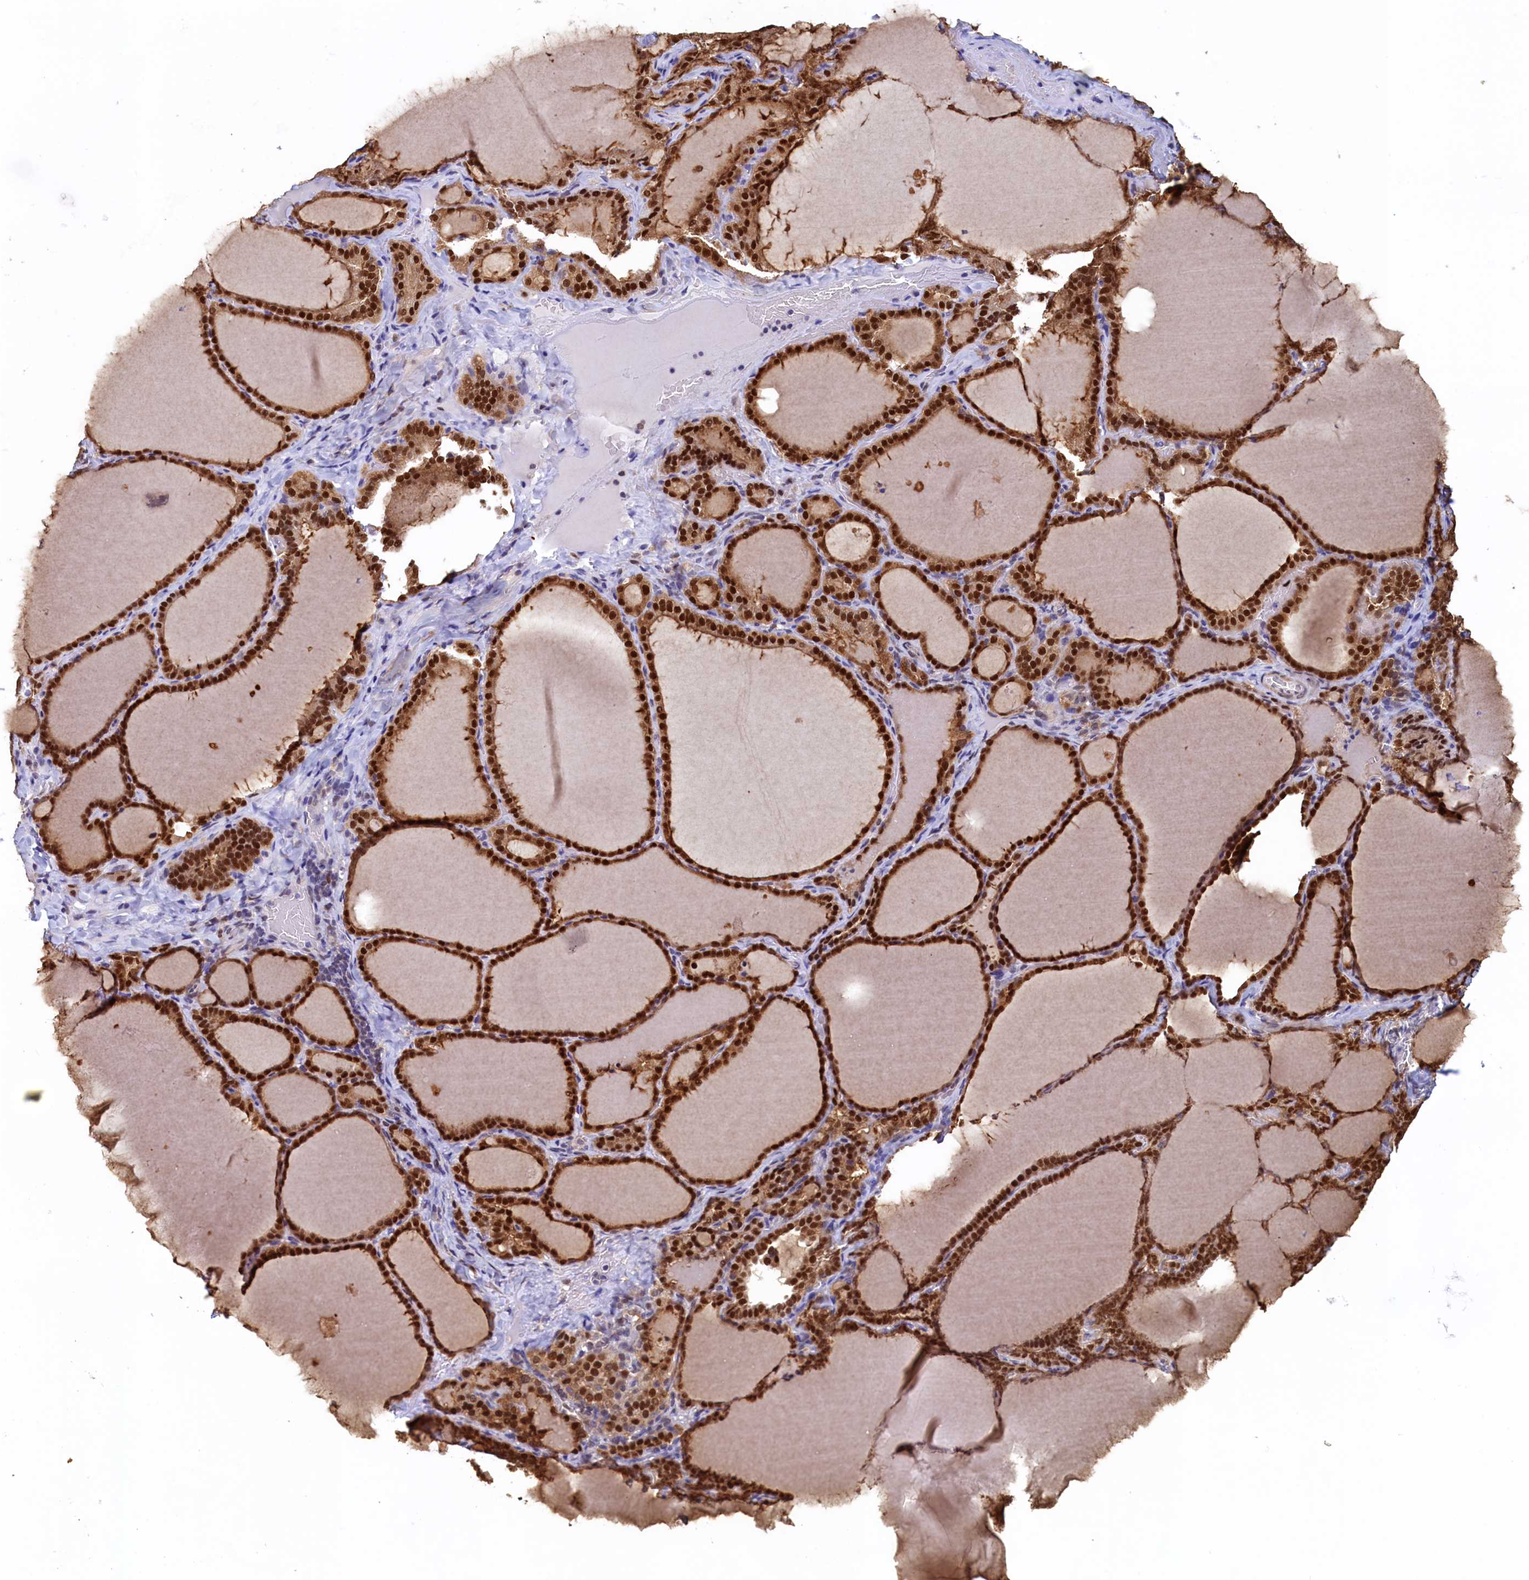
{"staining": {"intensity": "strong", "quantity": ">75%", "location": "cytoplasmic/membranous,nuclear"}, "tissue": "thyroid gland", "cell_type": "Glandular cells", "image_type": "normal", "snomed": [{"axis": "morphology", "description": "Normal tissue, NOS"}, {"axis": "topography", "description": "Thyroid gland"}], "caption": "Thyroid gland stained for a protein (brown) shows strong cytoplasmic/membranous,nuclear positive expression in about >75% of glandular cells.", "gene": "AHCY", "patient": {"sex": "female", "age": 39}}